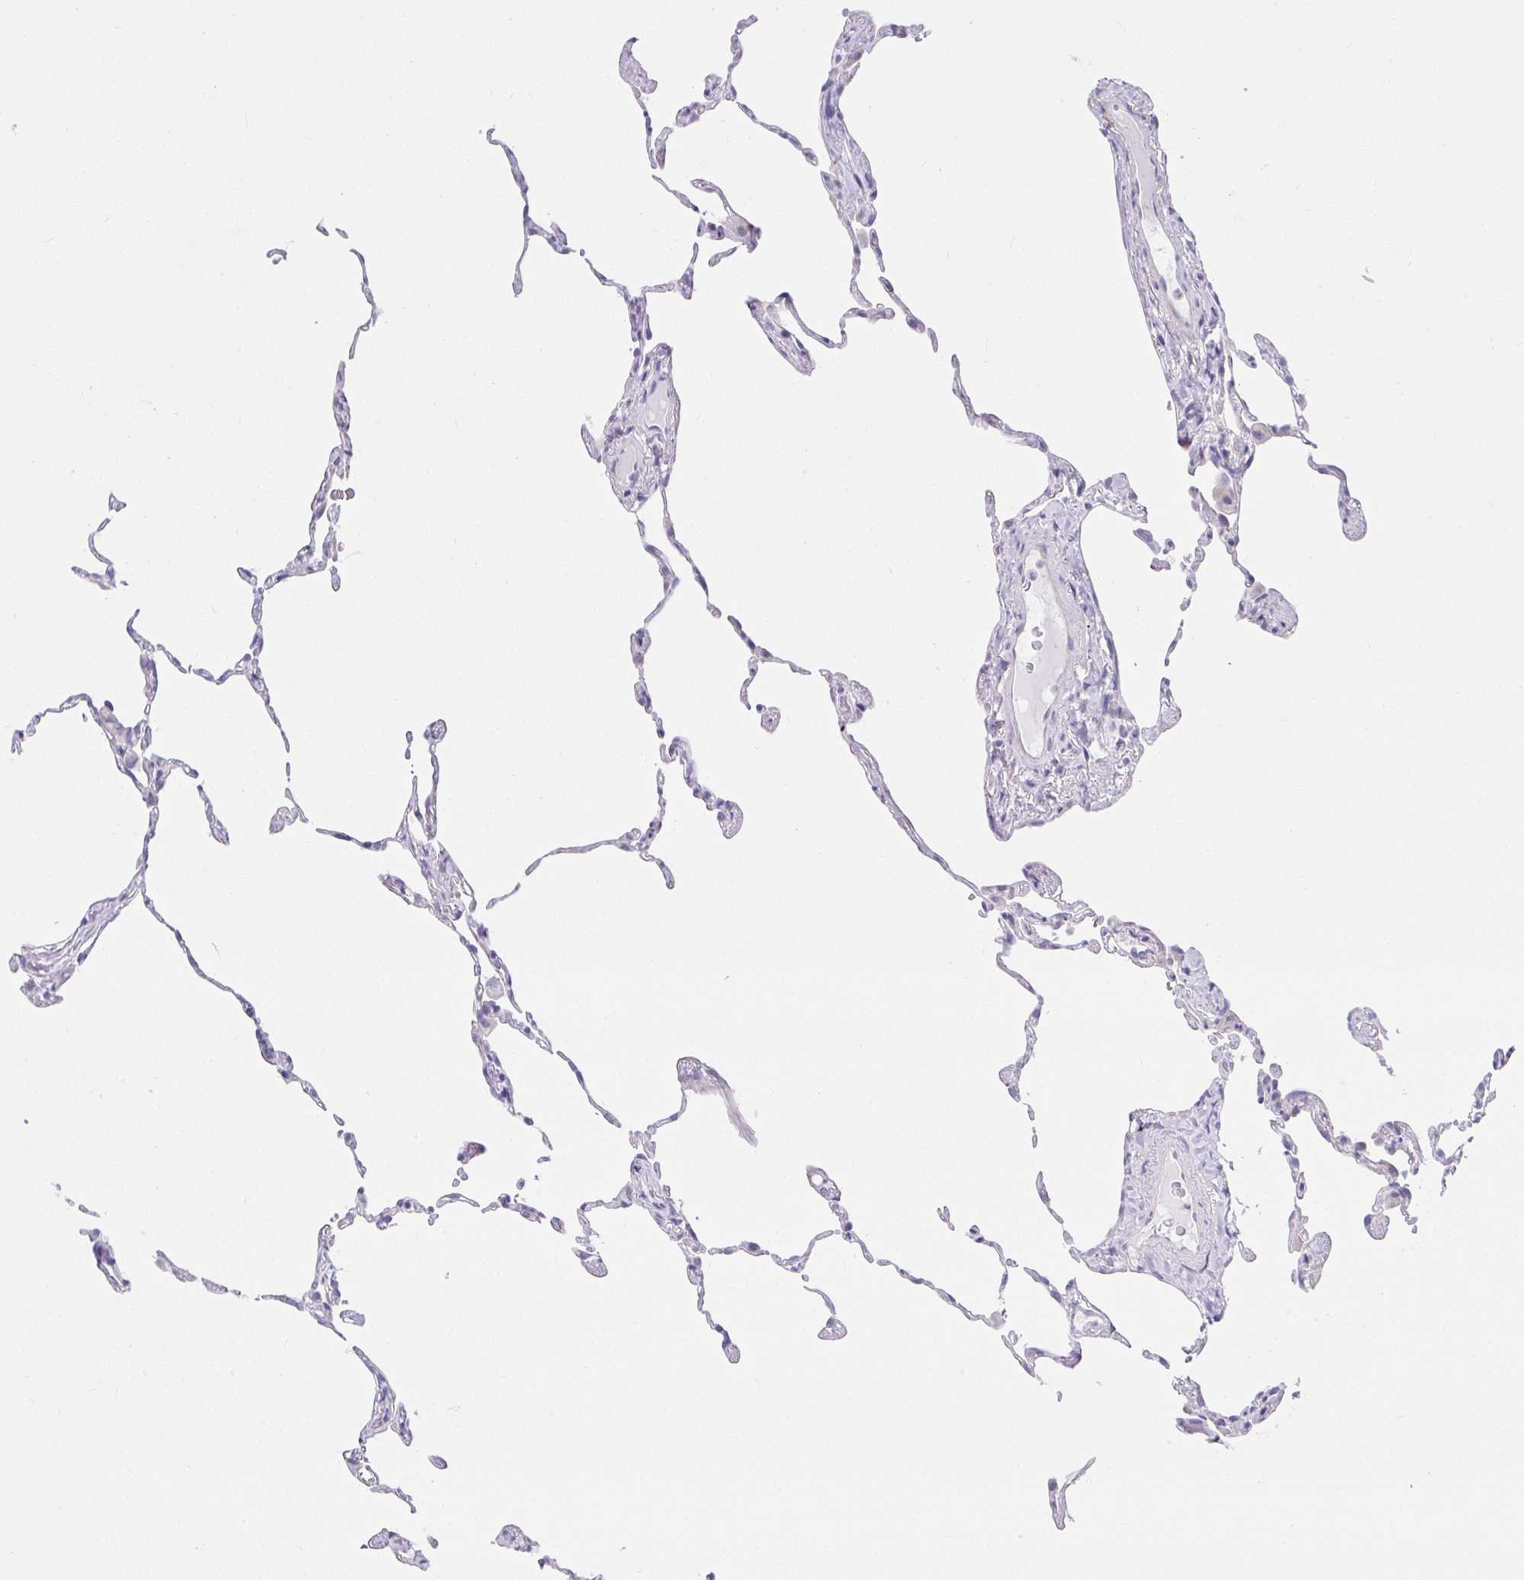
{"staining": {"intensity": "negative", "quantity": "none", "location": "none"}, "tissue": "lung", "cell_type": "Alveolar cells", "image_type": "normal", "snomed": [{"axis": "morphology", "description": "Normal tissue, NOS"}, {"axis": "topography", "description": "Lung"}], "caption": "The immunohistochemistry histopathology image has no significant positivity in alveolar cells of lung. (DAB immunohistochemistry (IHC) visualized using brightfield microscopy, high magnification).", "gene": "VGLL1", "patient": {"sex": "female", "age": 57}}